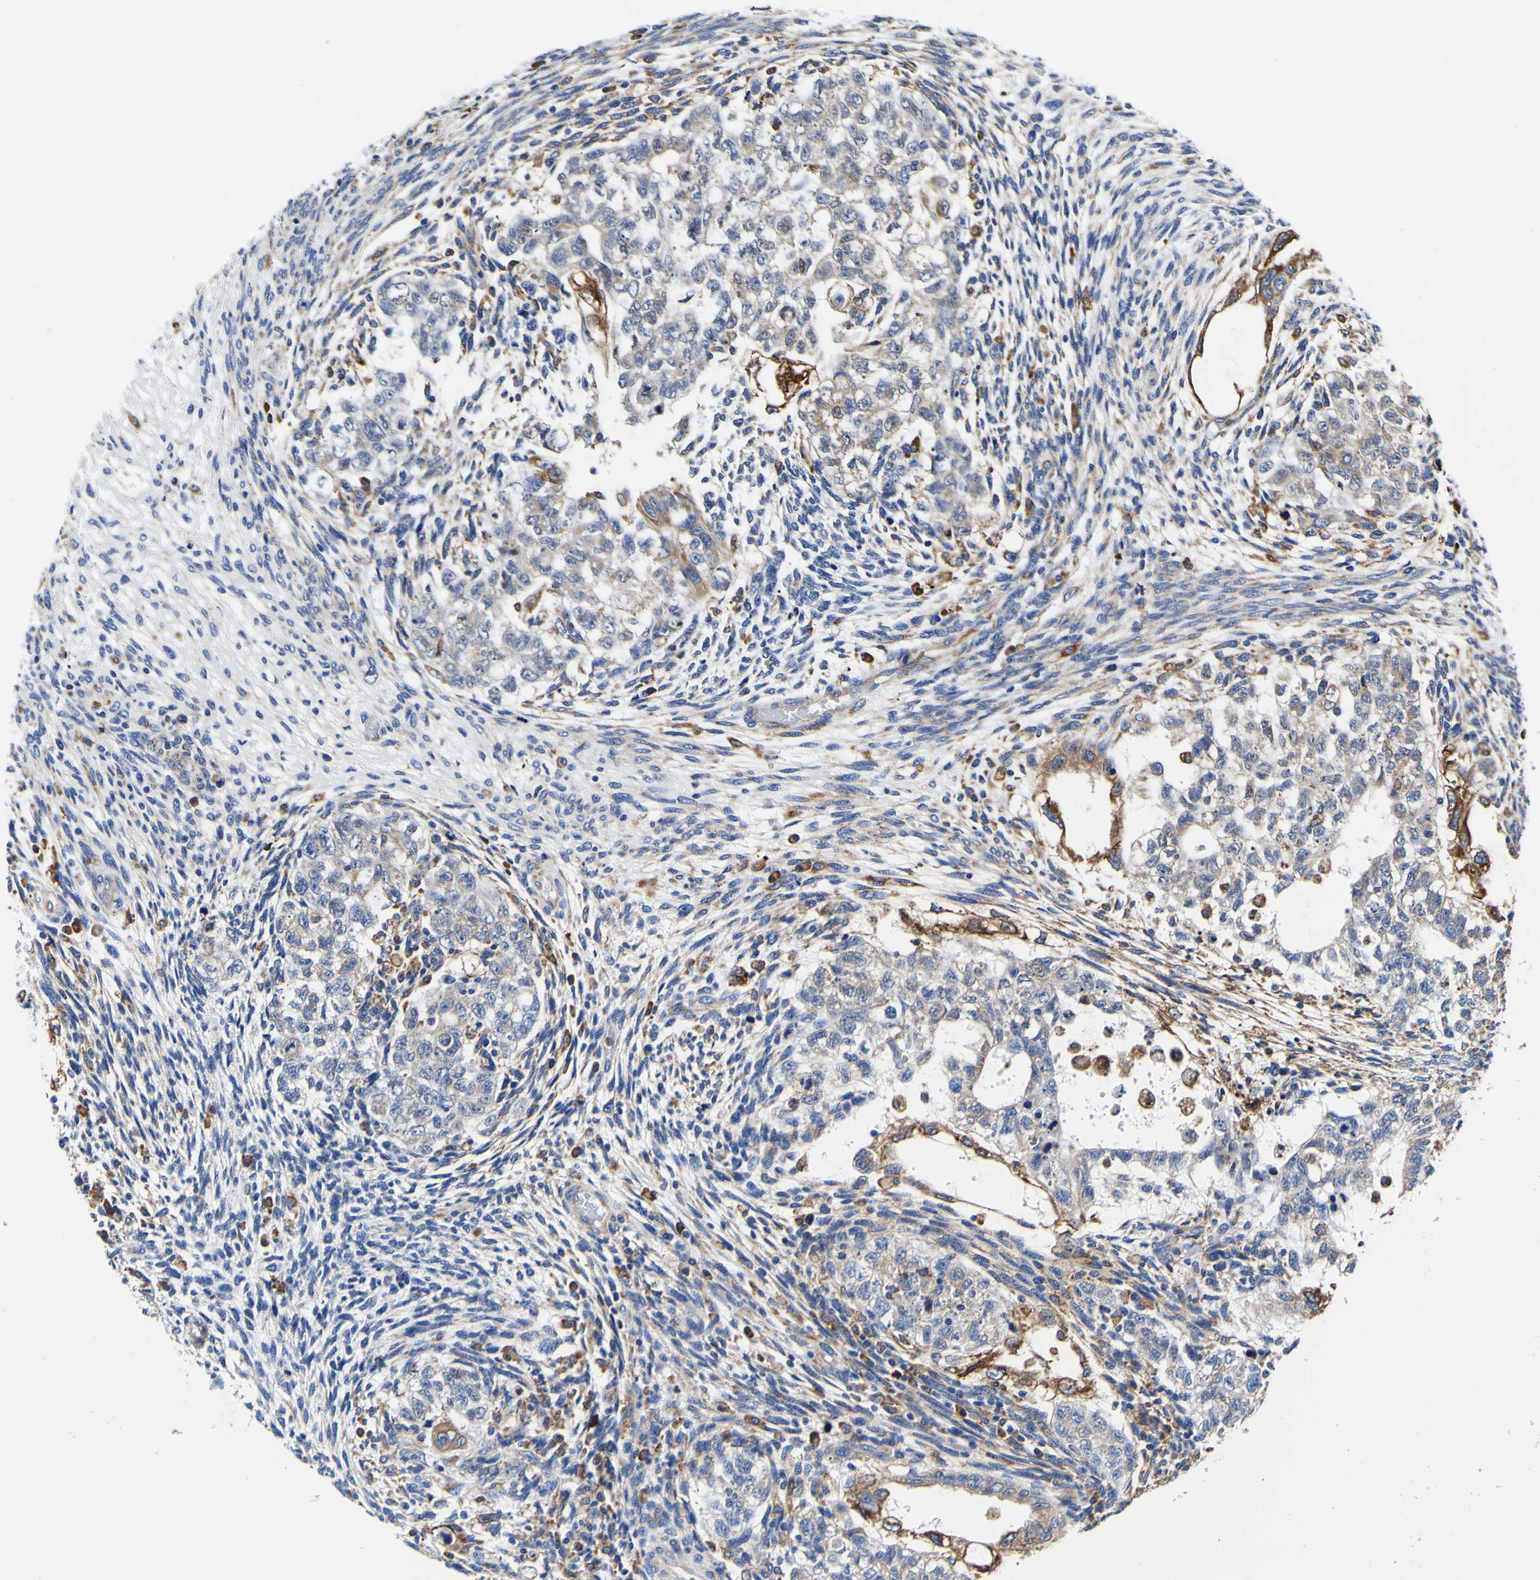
{"staining": {"intensity": "strong", "quantity": "<25%", "location": "cytoplasmic/membranous"}, "tissue": "testis cancer", "cell_type": "Tumor cells", "image_type": "cancer", "snomed": [{"axis": "morphology", "description": "Normal tissue, NOS"}, {"axis": "morphology", "description": "Carcinoma, Embryonal, NOS"}, {"axis": "topography", "description": "Testis"}], "caption": "Human embryonal carcinoma (testis) stained for a protein (brown) shows strong cytoplasmic/membranous positive staining in about <25% of tumor cells.", "gene": "P4HB", "patient": {"sex": "male", "age": 36}}